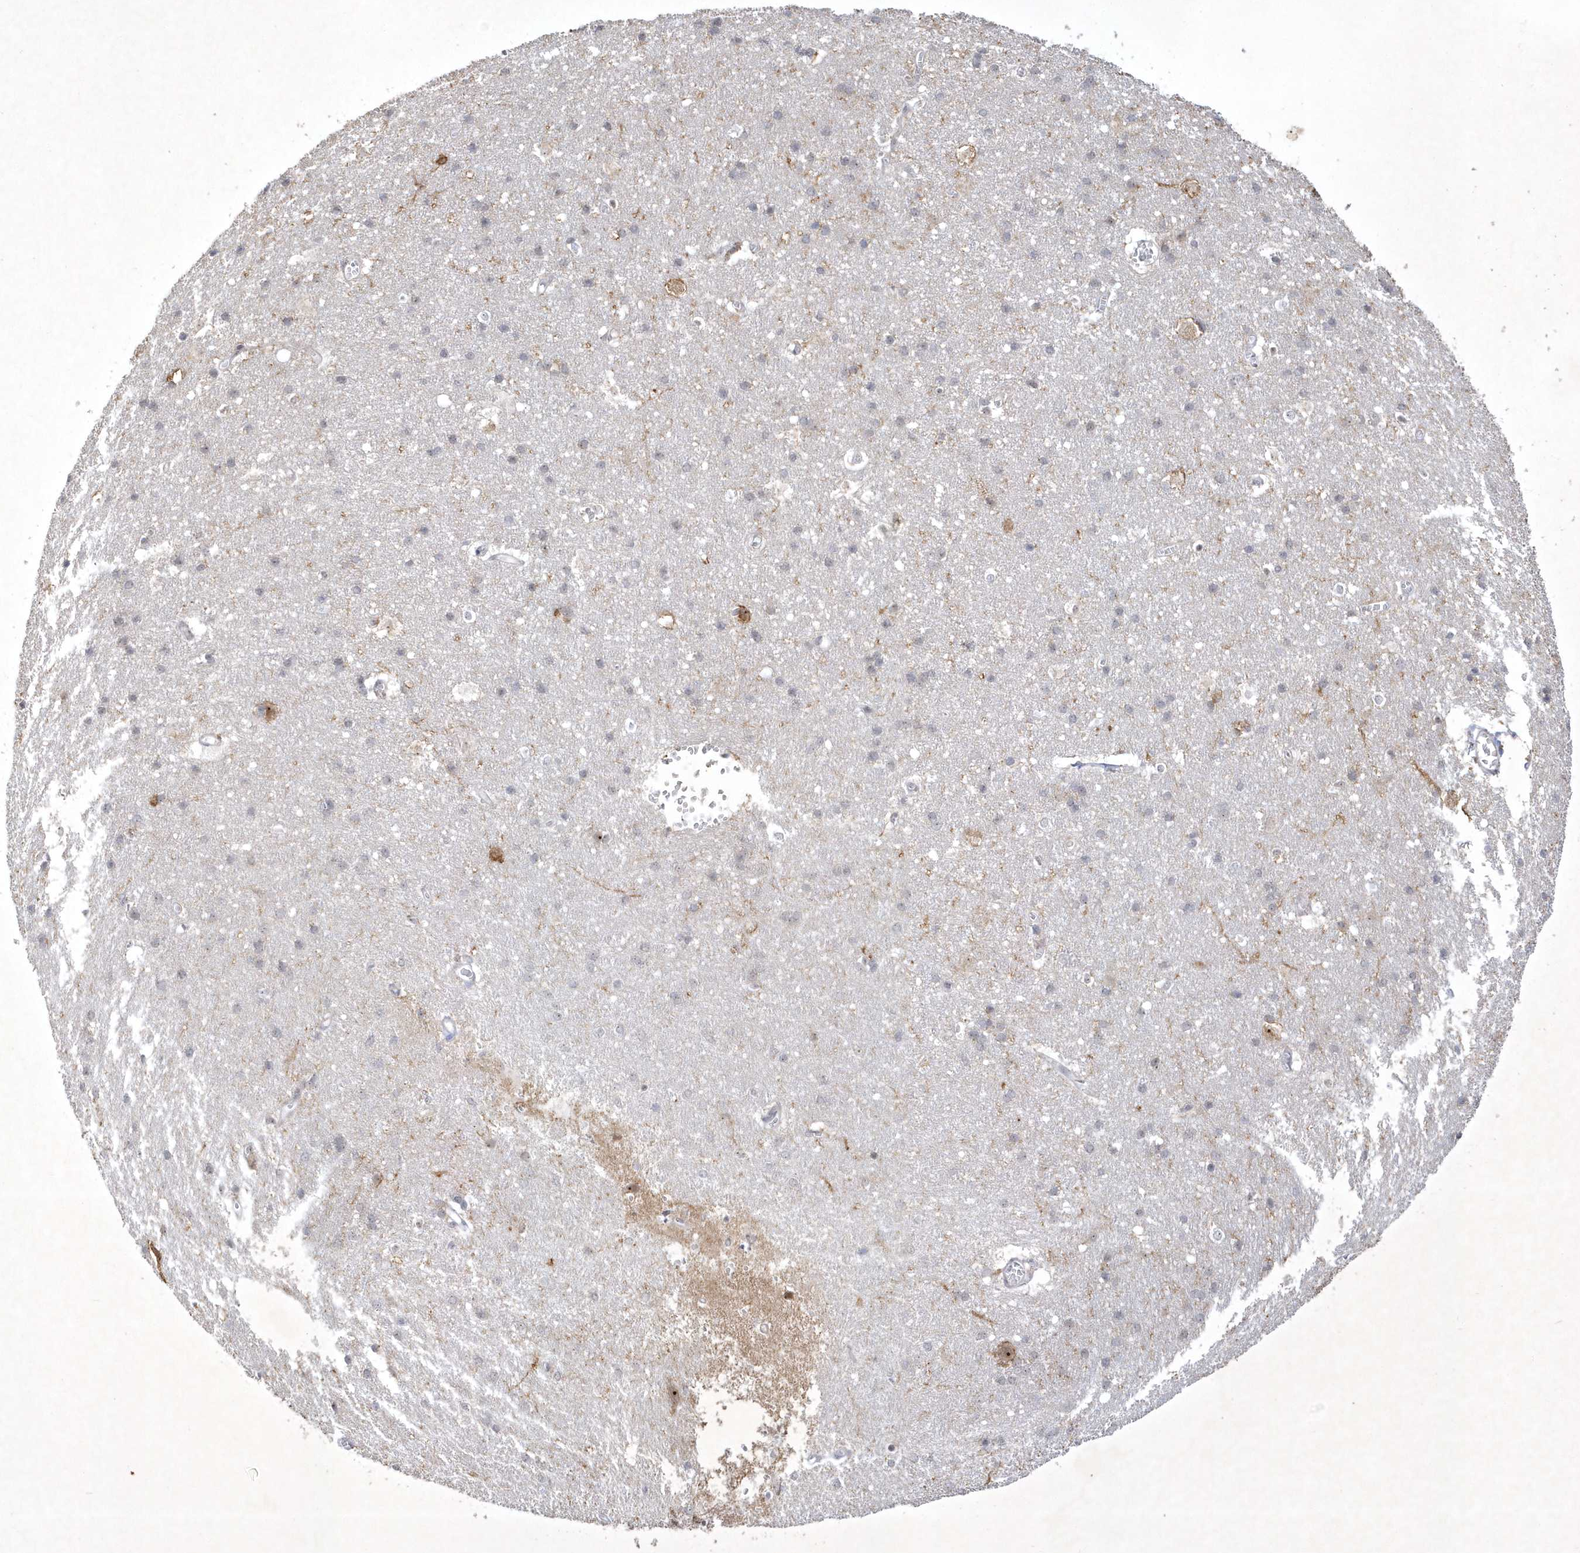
{"staining": {"intensity": "negative", "quantity": "none", "location": "none"}, "tissue": "cerebral cortex", "cell_type": "Endothelial cells", "image_type": "normal", "snomed": [{"axis": "morphology", "description": "Normal tissue, NOS"}, {"axis": "topography", "description": "Cerebral cortex"}], "caption": "Immunohistochemical staining of benign cerebral cortex shows no significant positivity in endothelial cells.", "gene": "NPM3", "patient": {"sex": "male", "age": 54}}